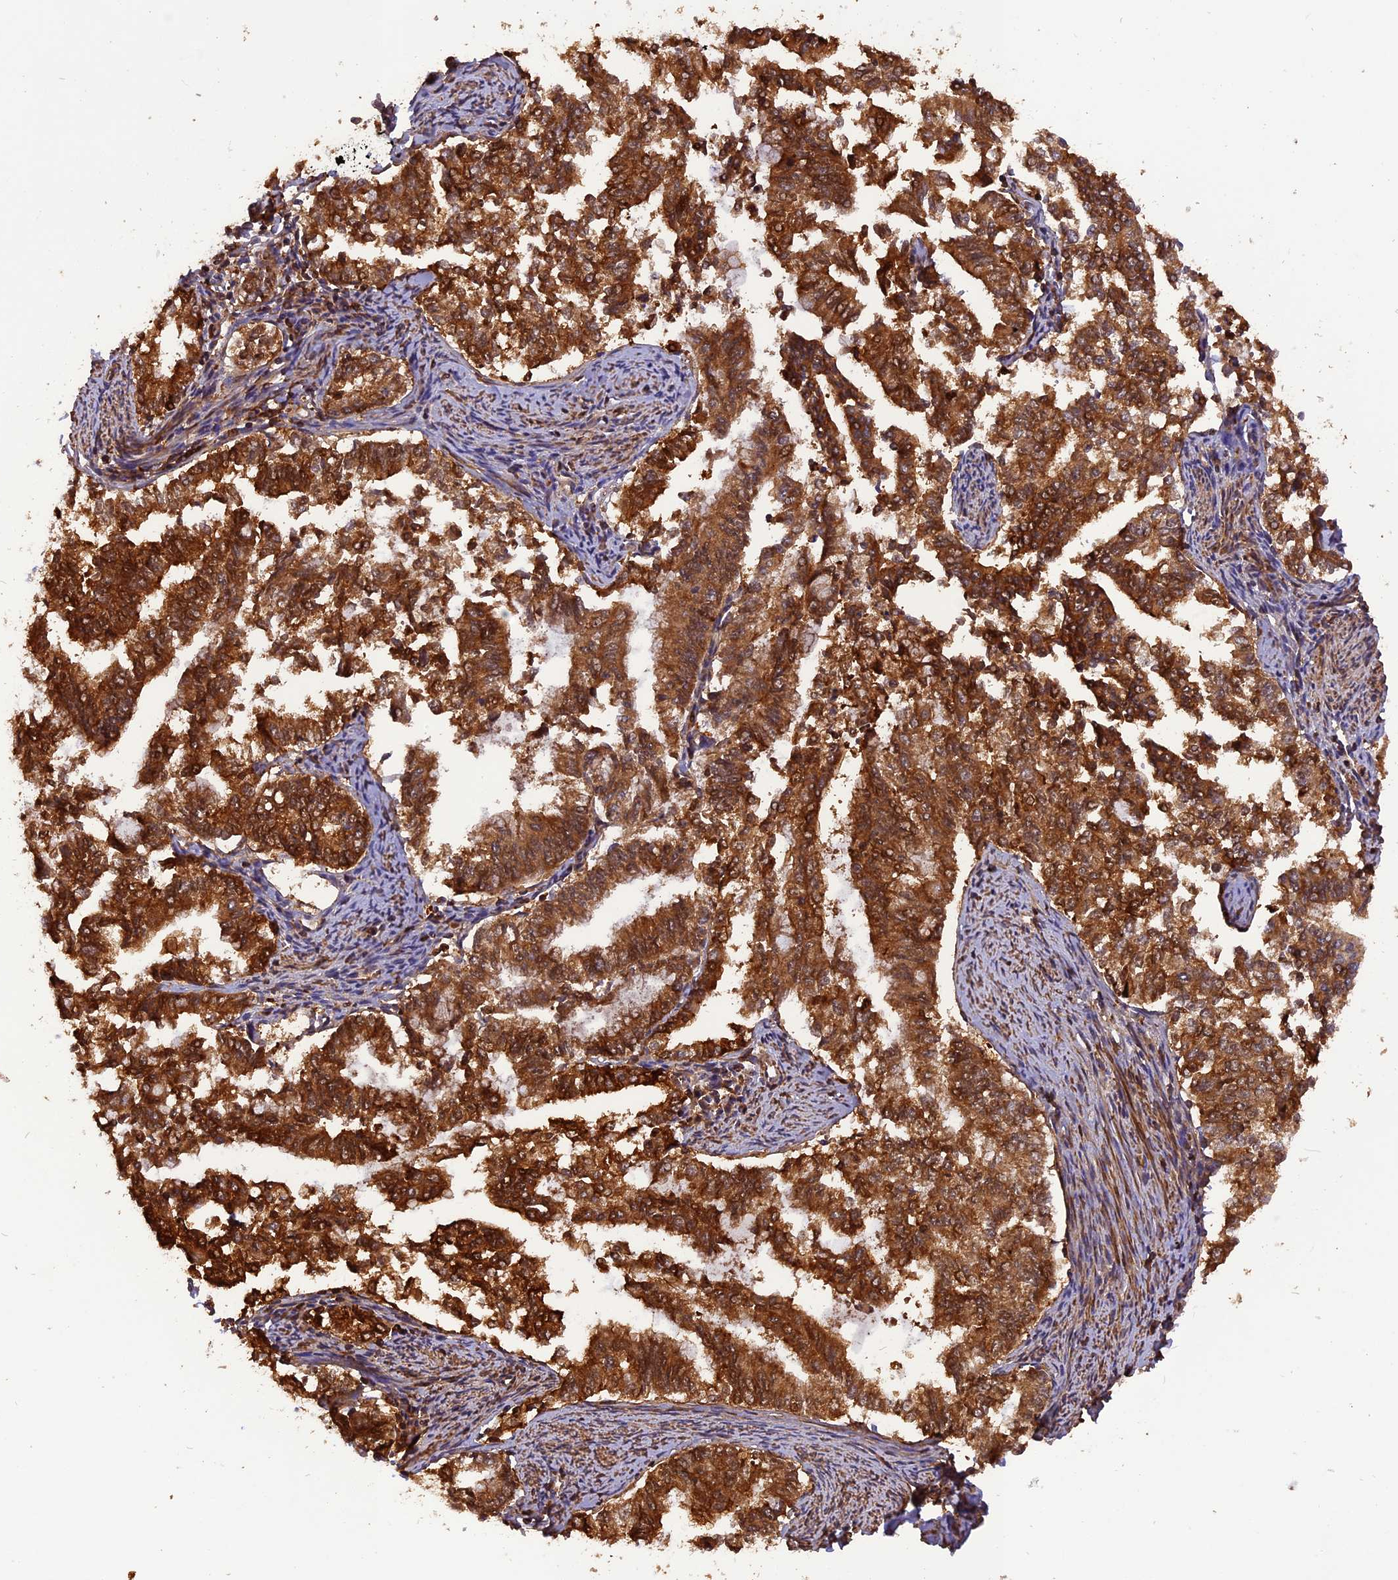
{"staining": {"intensity": "strong", "quantity": ">75%", "location": "cytoplasmic/membranous"}, "tissue": "endometrial cancer", "cell_type": "Tumor cells", "image_type": "cancer", "snomed": [{"axis": "morphology", "description": "Adenocarcinoma, NOS"}, {"axis": "topography", "description": "Endometrium"}], "caption": "The image demonstrates immunohistochemical staining of endometrial adenocarcinoma. There is strong cytoplasmic/membranous expression is identified in approximately >75% of tumor cells.", "gene": "STOML1", "patient": {"sex": "female", "age": 79}}